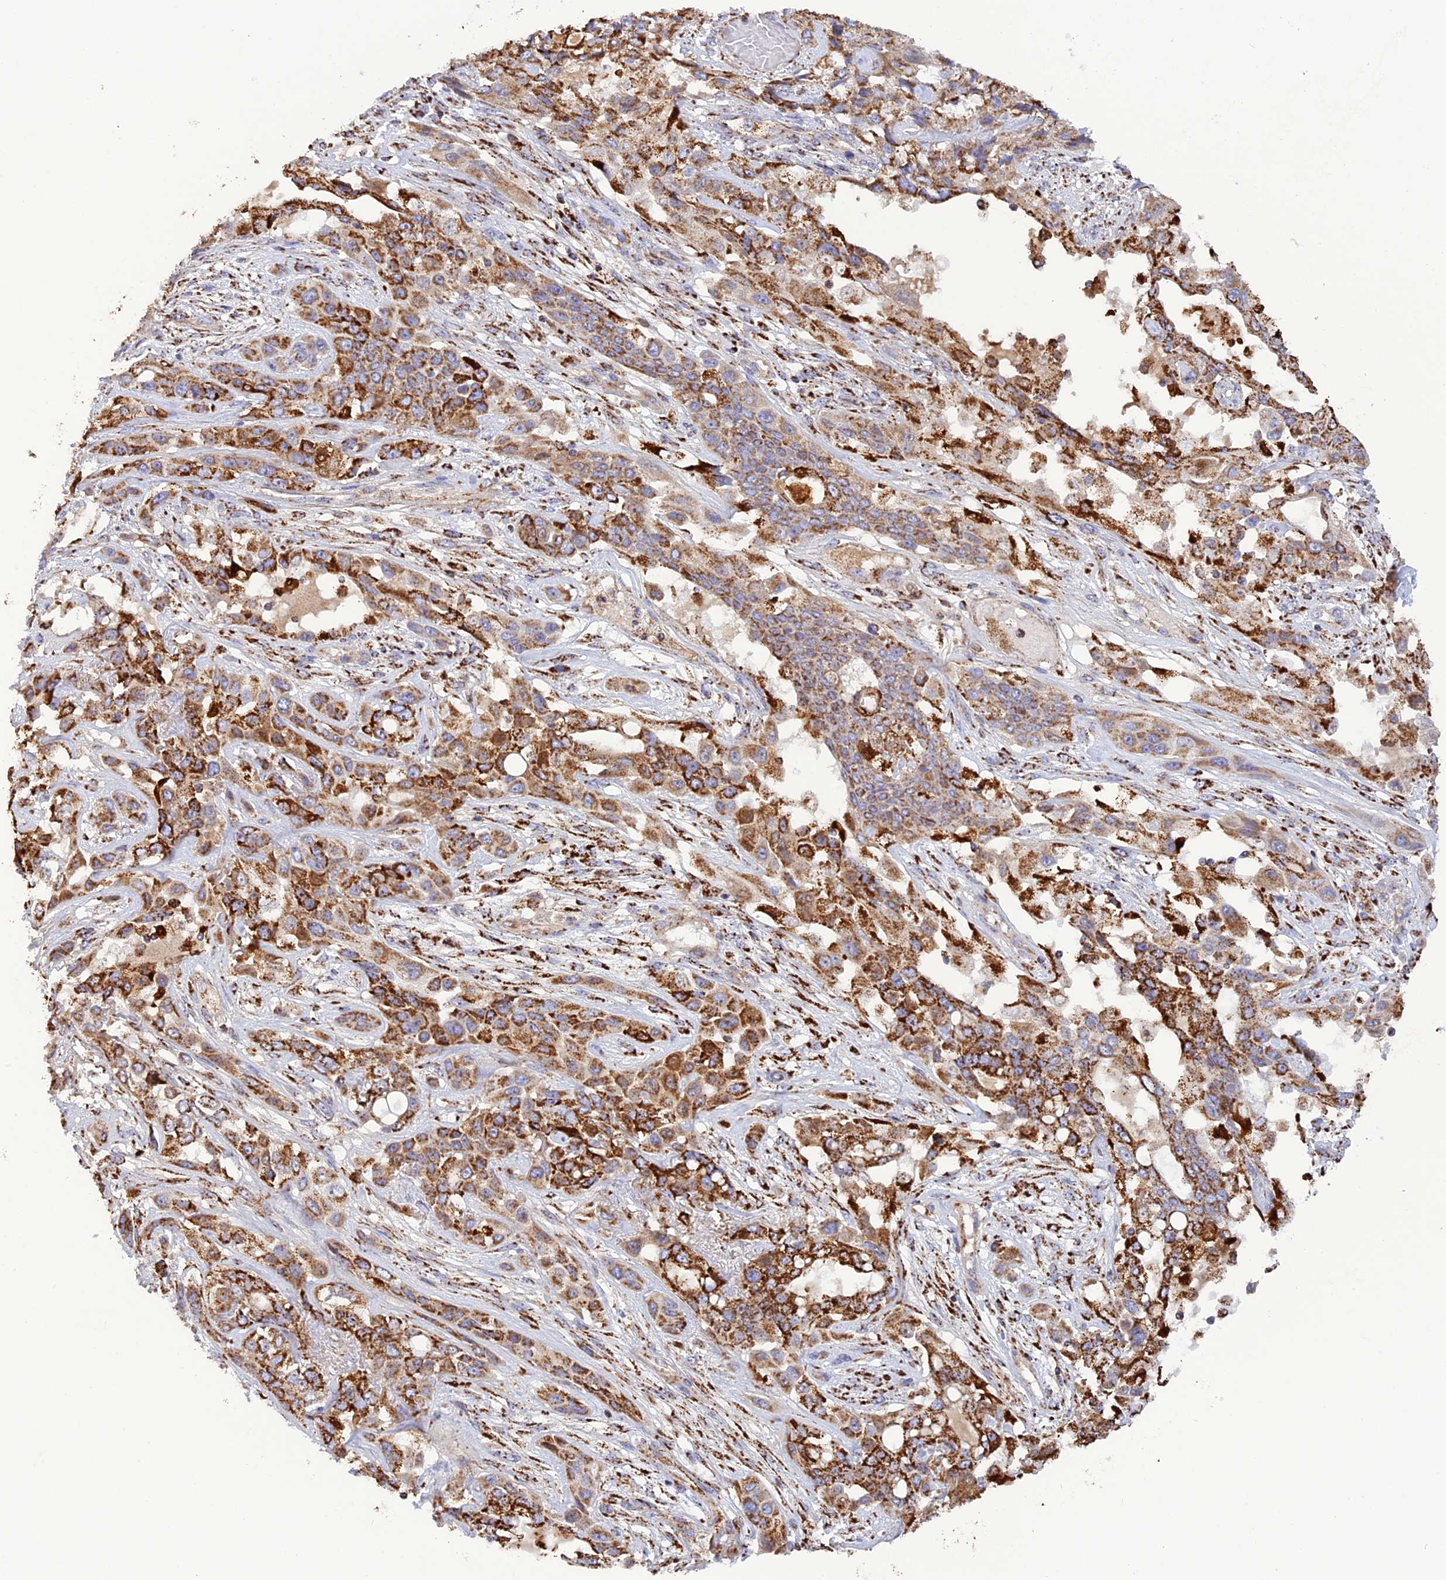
{"staining": {"intensity": "moderate", "quantity": ">75%", "location": "cytoplasmic/membranous"}, "tissue": "lung cancer", "cell_type": "Tumor cells", "image_type": "cancer", "snomed": [{"axis": "morphology", "description": "Squamous cell carcinoma, NOS"}, {"axis": "topography", "description": "Lung"}], "caption": "A medium amount of moderate cytoplasmic/membranous positivity is present in about >75% of tumor cells in lung cancer tissue.", "gene": "KCNG1", "patient": {"sex": "female", "age": 70}}